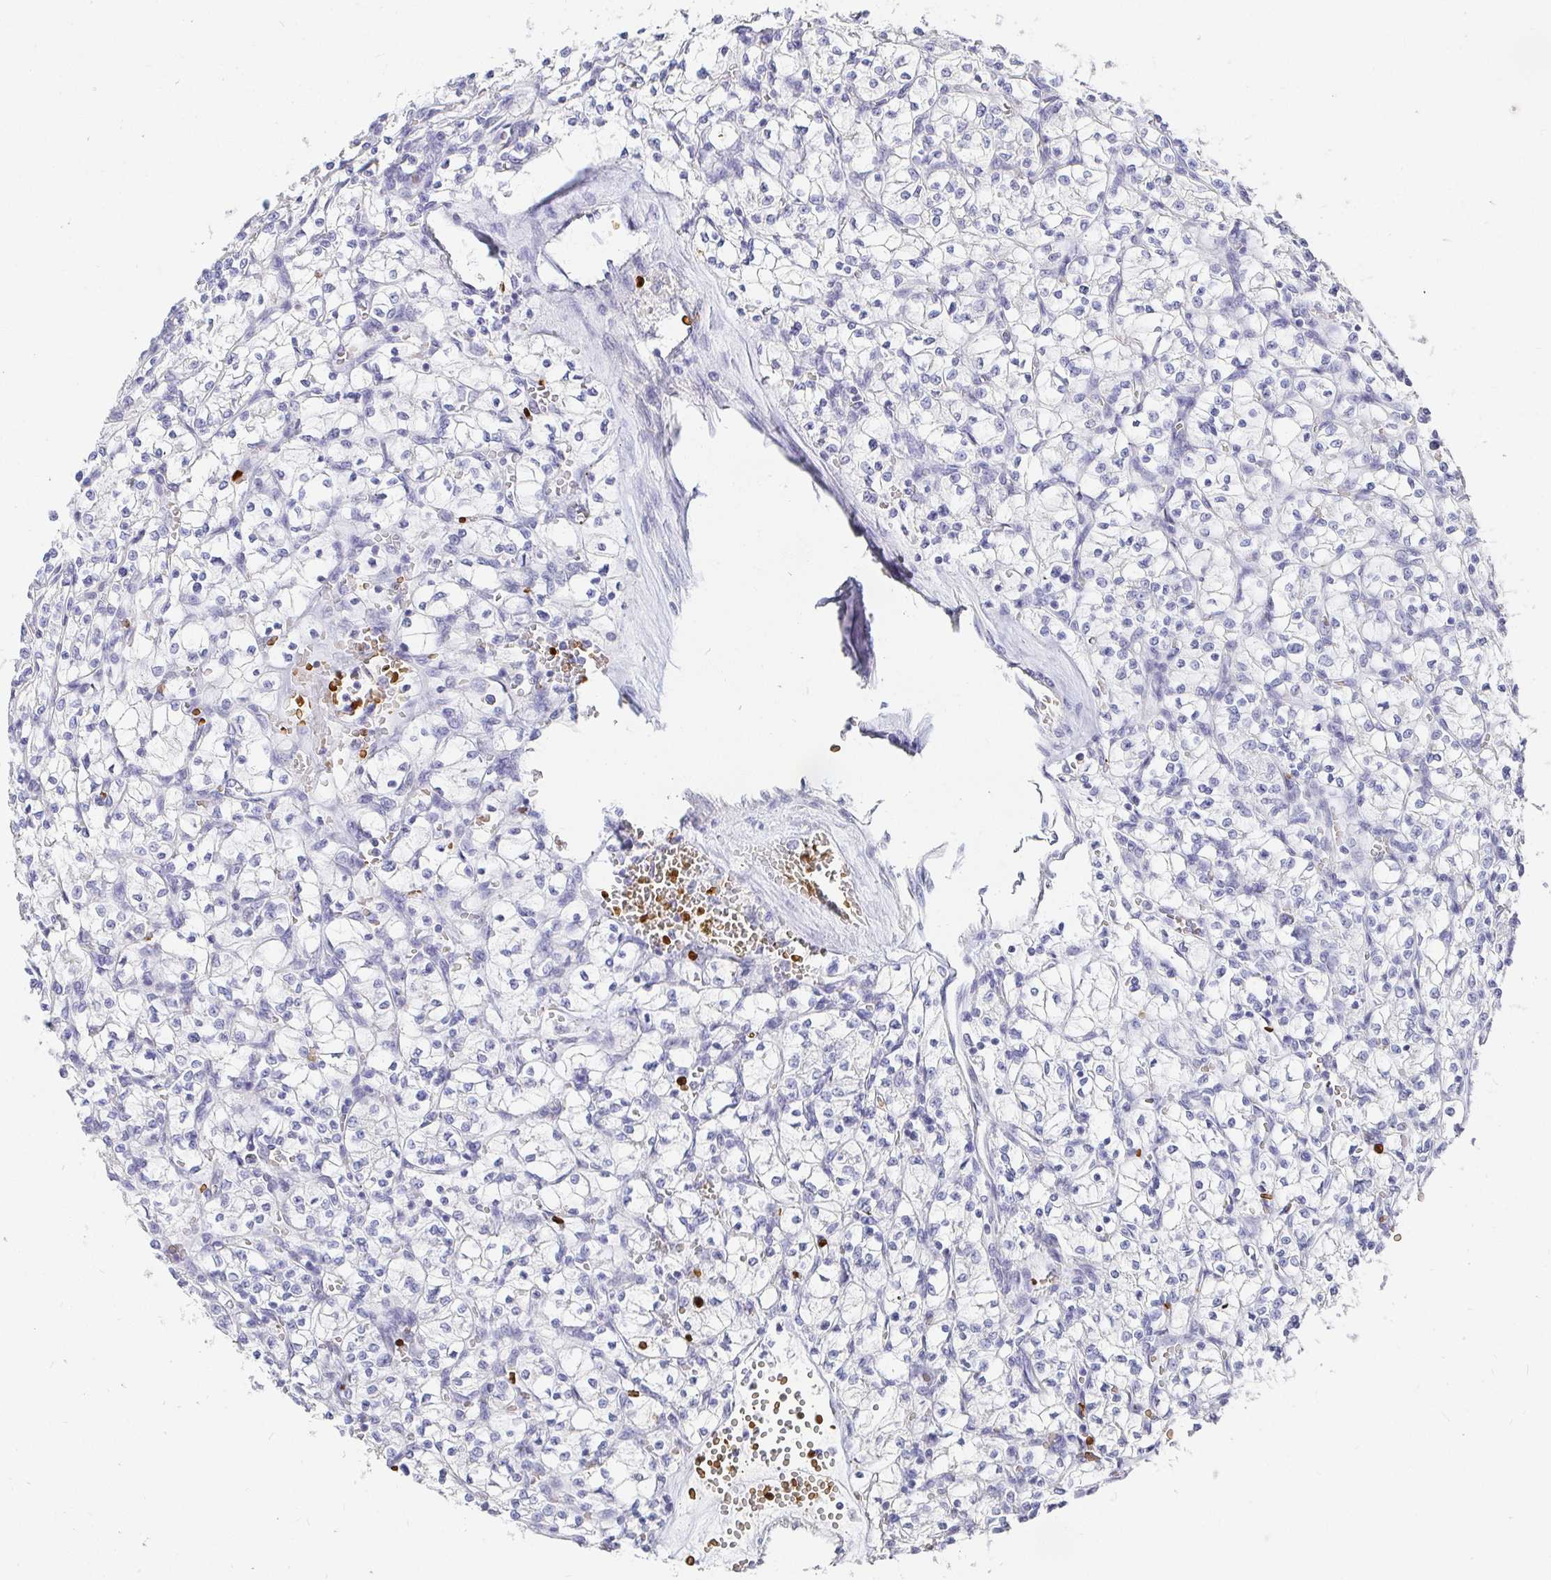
{"staining": {"intensity": "negative", "quantity": "none", "location": "none"}, "tissue": "renal cancer", "cell_type": "Tumor cells", "image_type": "cancer", "snomed": [{"axis": "morphology", "description": "Adenocarcinoma, NOS"}, {"axis": "topography", "description": "Kidney"}], "caption": "IHC micrograph of renal cancer stained for a protein (brown), which exhibits no positivity in tumor cells.", "gene": "FGF21", "patient": {"sex": "female", "age": 64}}